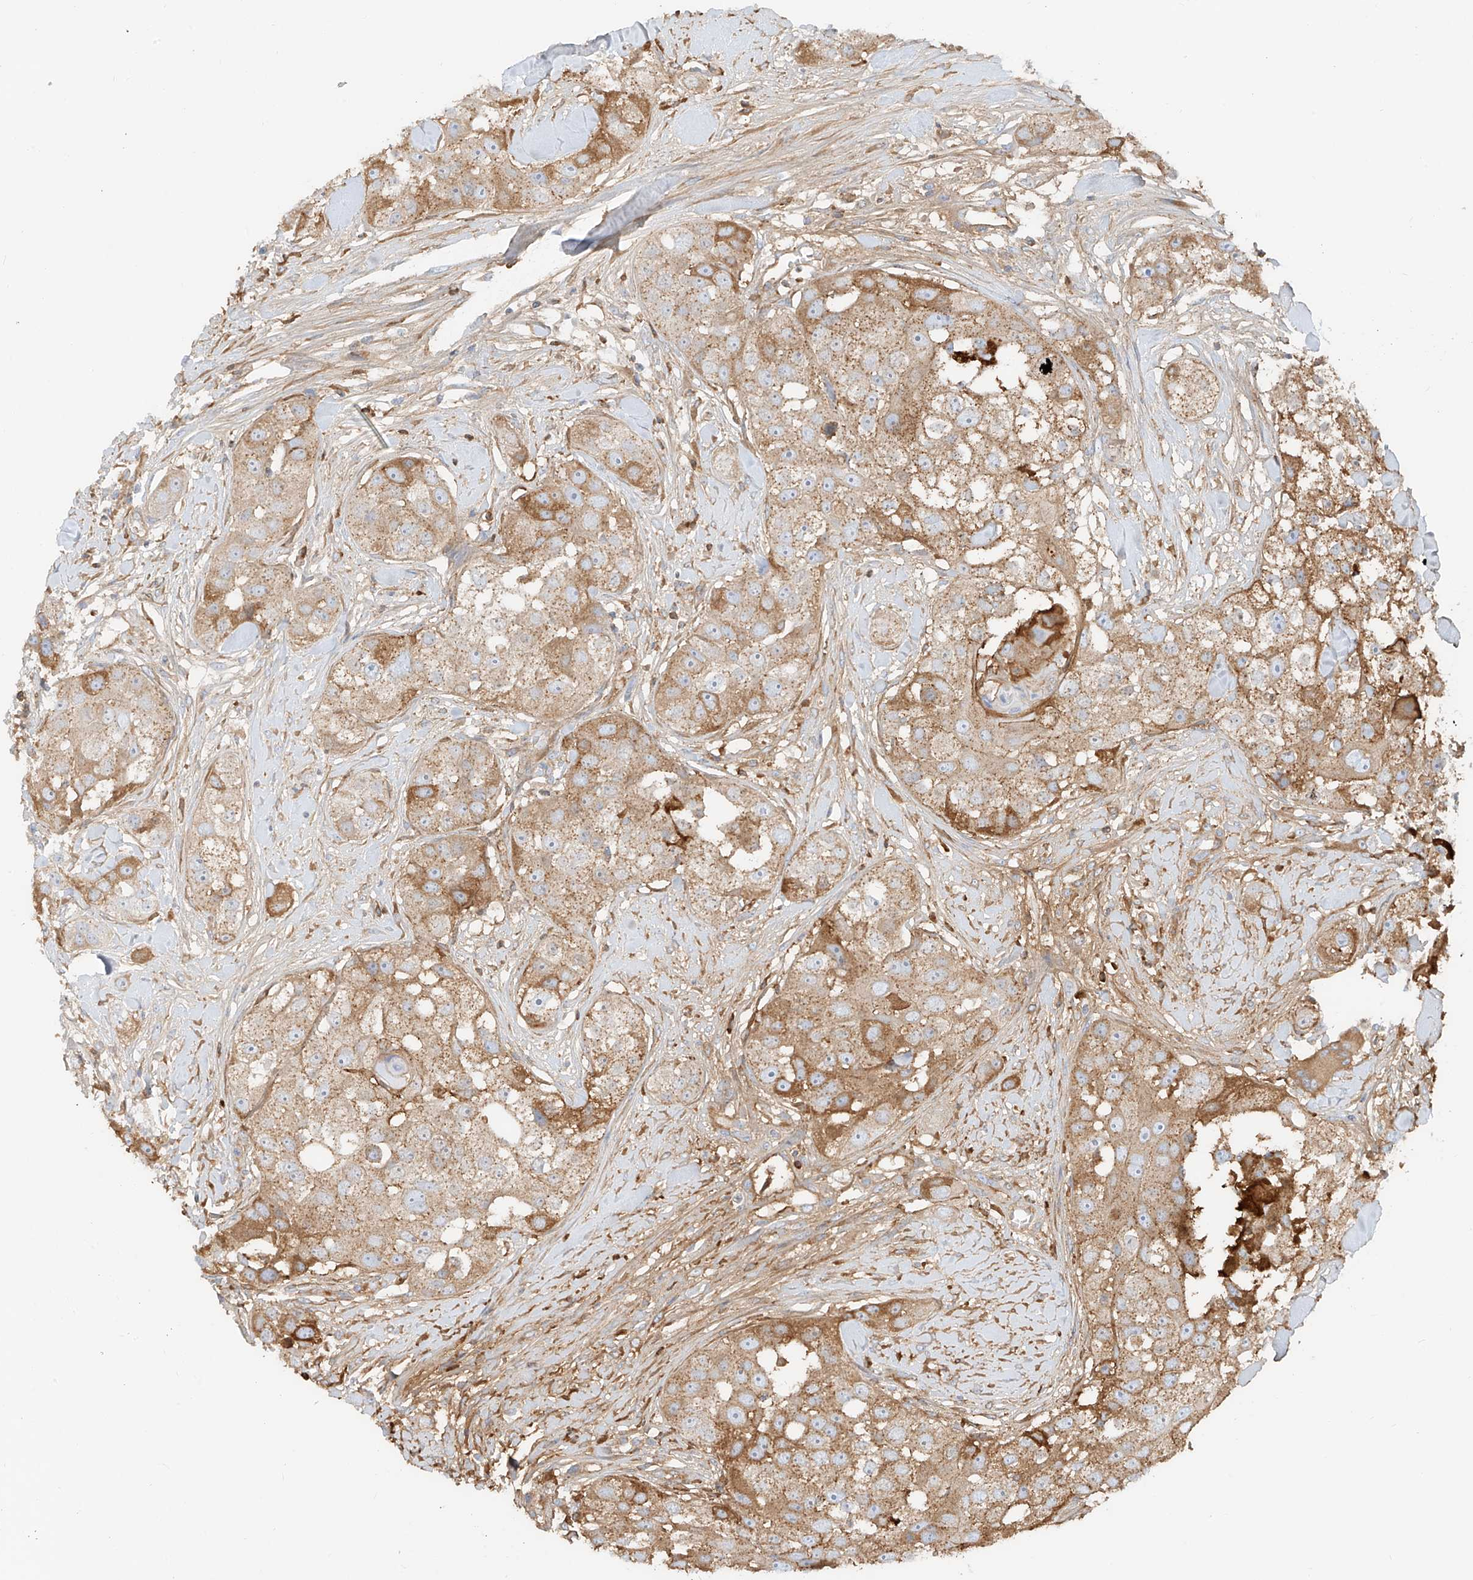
{"staining": {"intensity": "moderate", "quantity": ">75%", "location": "cytoplasmic/membranous"}, "tissue": "head and neck cancer", "cell_type": "Tumor cells", "image_type": "cancer", "snomed": [{"axis": "morphology", "description": "Normal tissue, NOS"}, {"axis": "morphology", "description": "Squamous cell carcinoma, NOS"}, {"axis": "topography", "description": "Skeletal muscle"}, {"axis": "topography", "description": "Head-Neck"}], "caption": "High-magnification brightfield microscopy of head and neck cancer (squamous cell carcinoma) stained with DAB (brown) and counterstained with hematoxylin (blue). tumor cells exhibit moderate cytoplasmic/membranous expression is seen in approximately>75% of cells.", "gene": "OCSTAMP", "patient": {"sex": "male", "age": 51}}